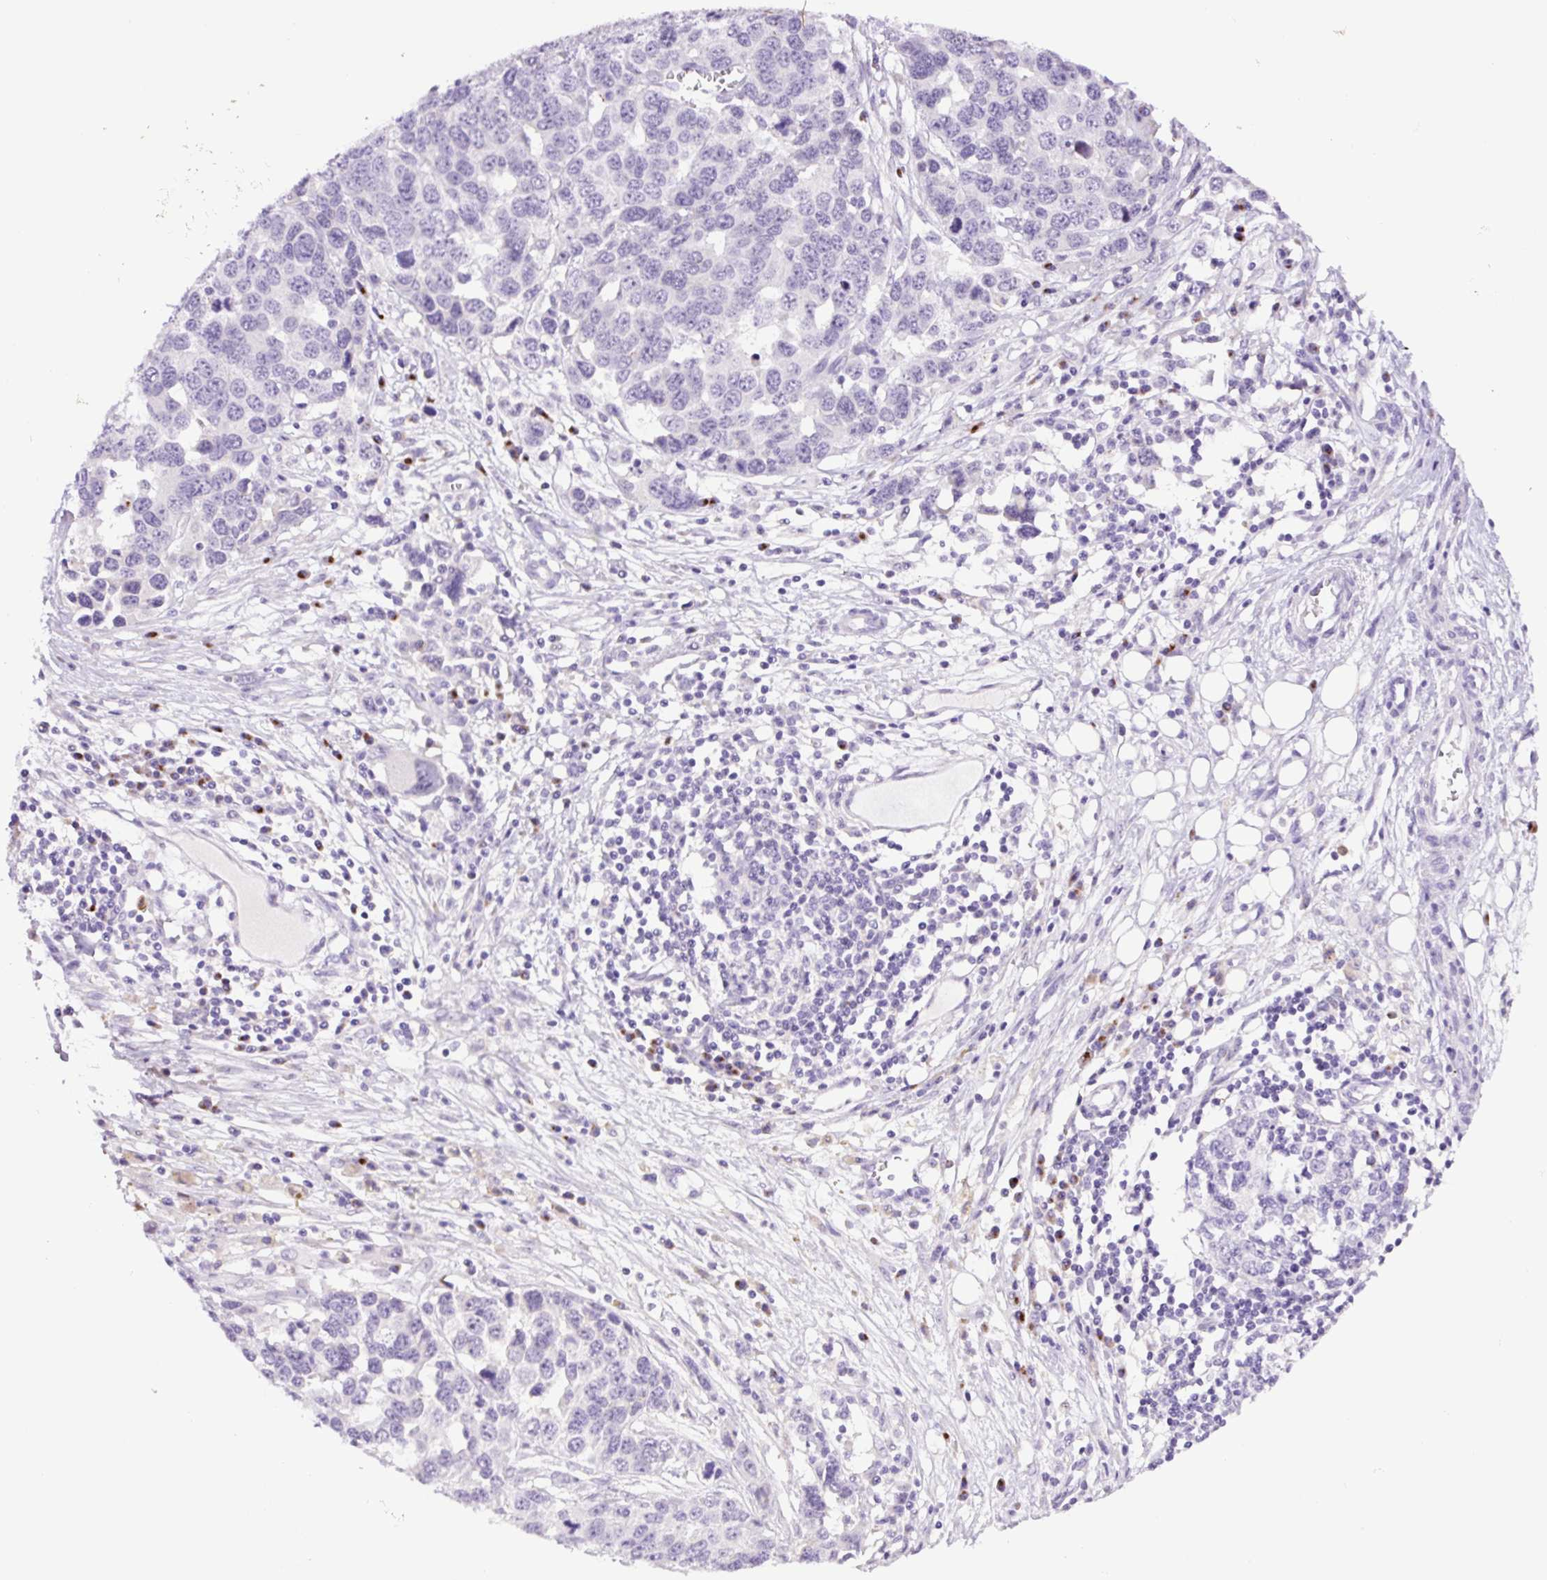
{"staining": {"intensity": "negative", "quantity": "none", "location": "none"}, "tissue": "ovarian cancer", "cell_type": "Tumor cells", "image_type": "cancer", "snomed": [{"axis": "morphology", "description": "Cystadenocarcinoma, serous, NOS"}, {"axis": "topography", "description": "Ovary"}], "caption": "Protein analysis of ovarian cancer shows no significant positivity in tumor cells.", "gene": "MFSD3", "patient": {"sex": "female", "age": 76}}